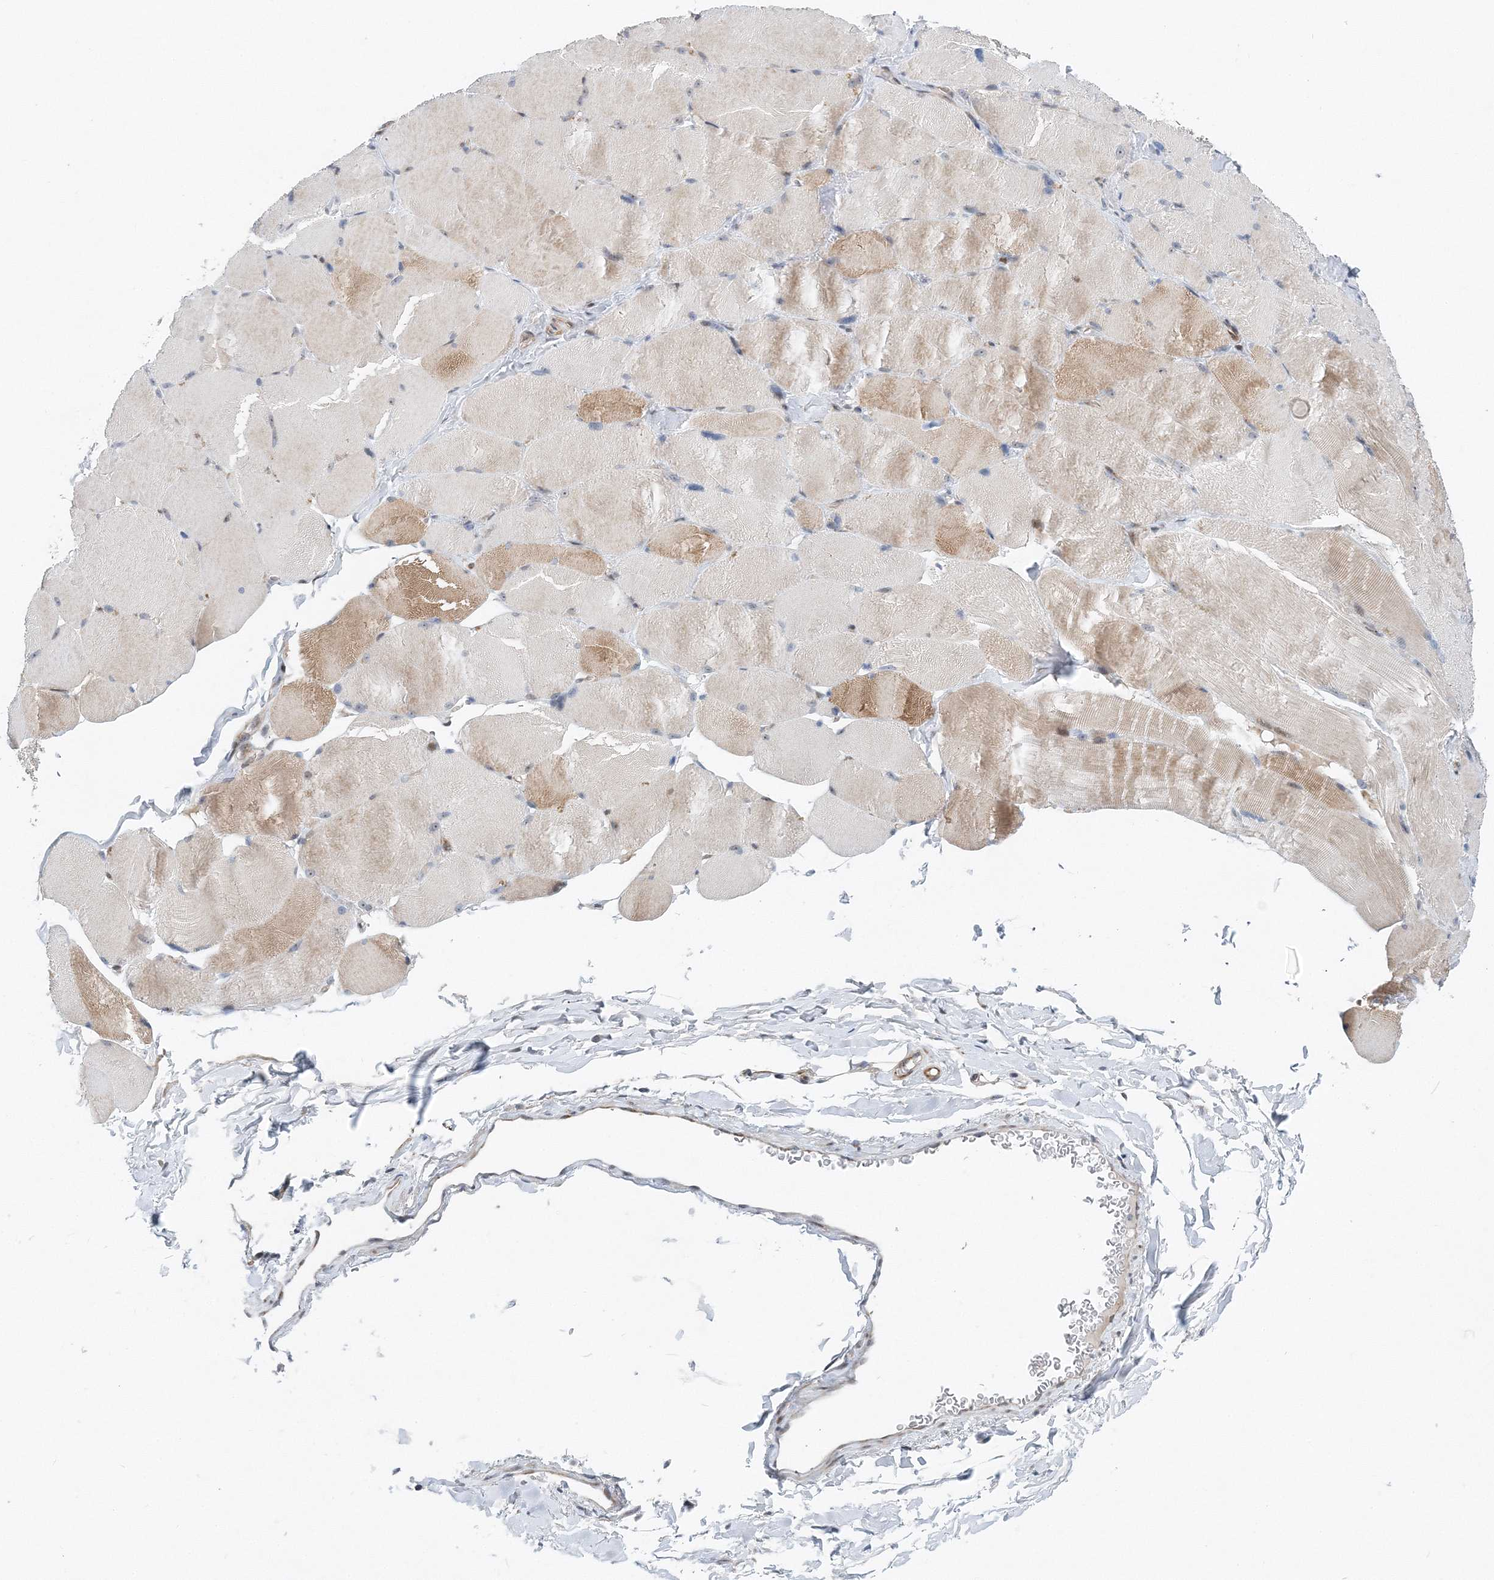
{"staining": {"intensity": "weak", "quantity": "25%-75%", "location": "cytoplasmic/membranous"}, "tissue": "skeletal muscle", "cell_type": "Myocytes", "image_type": "normal", "snomed": [{"axis": "morphology", "description": "Normal tissue, NOS"}, {"axis": "topography", "description": "Skin"}, {"axis": "topography", "description": "Skeletal muscle"}], "caption": "Protein staining of benign skeletal muscle demonstrates weak cytoplasmic/membranous positivity in approximately 25%-75% of myocytes.", "gene": "UIMC1", "patient": {"sex": "male", "age": 83}}